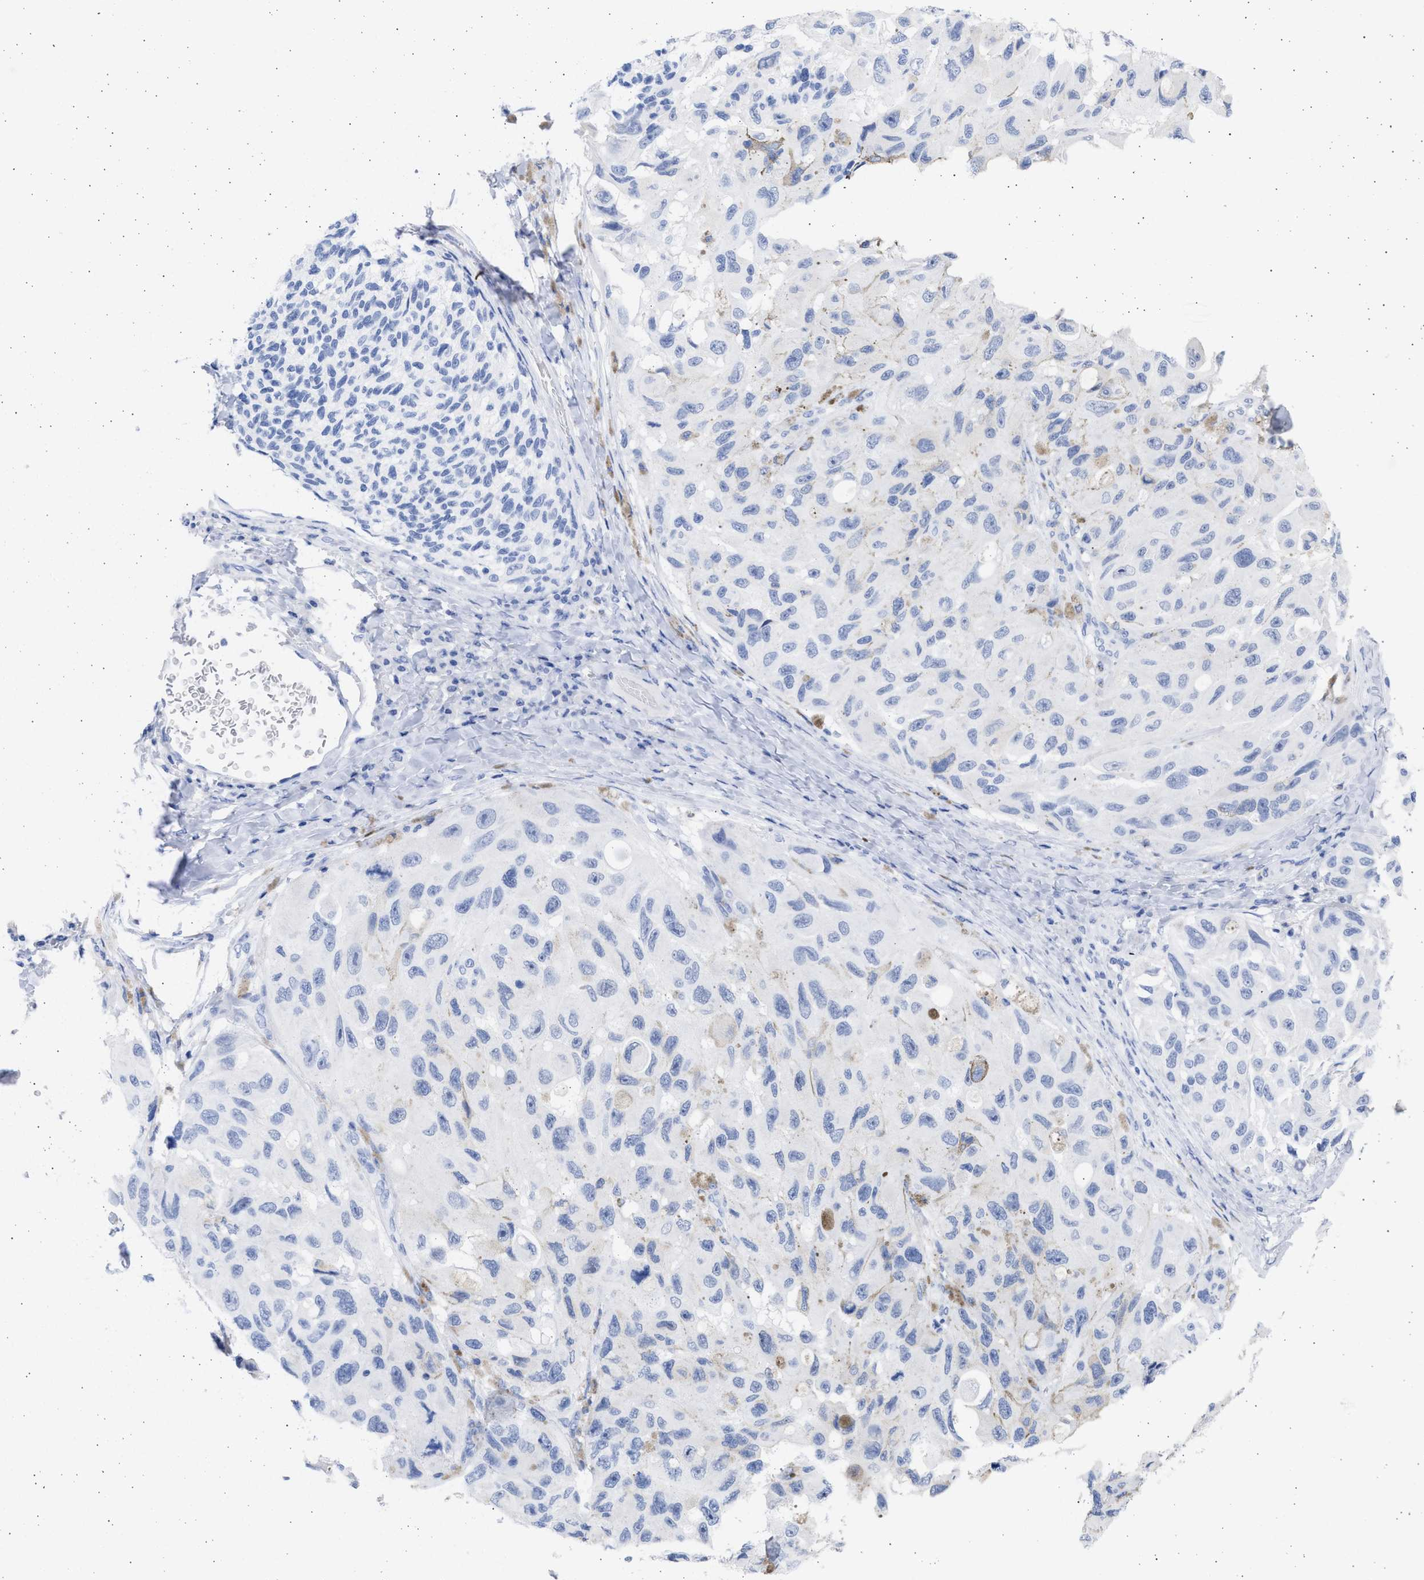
{"staining": {"intensity": "negative", "quantity": "none", "location": "none"}, "tissue": "melanoma", "cell_type": "Tumor cells", "image_type": "cancer", "snomed": [{"axis": "morphology", "description": "Malignant melanoma, NOS"}, {"axis": "topography", "description": "Skin"}], "caption": "The image shows no staining of tumor cells in melanoma.", "gene": "ALDOC", "patient": {"sex": "female", "age": 73}}